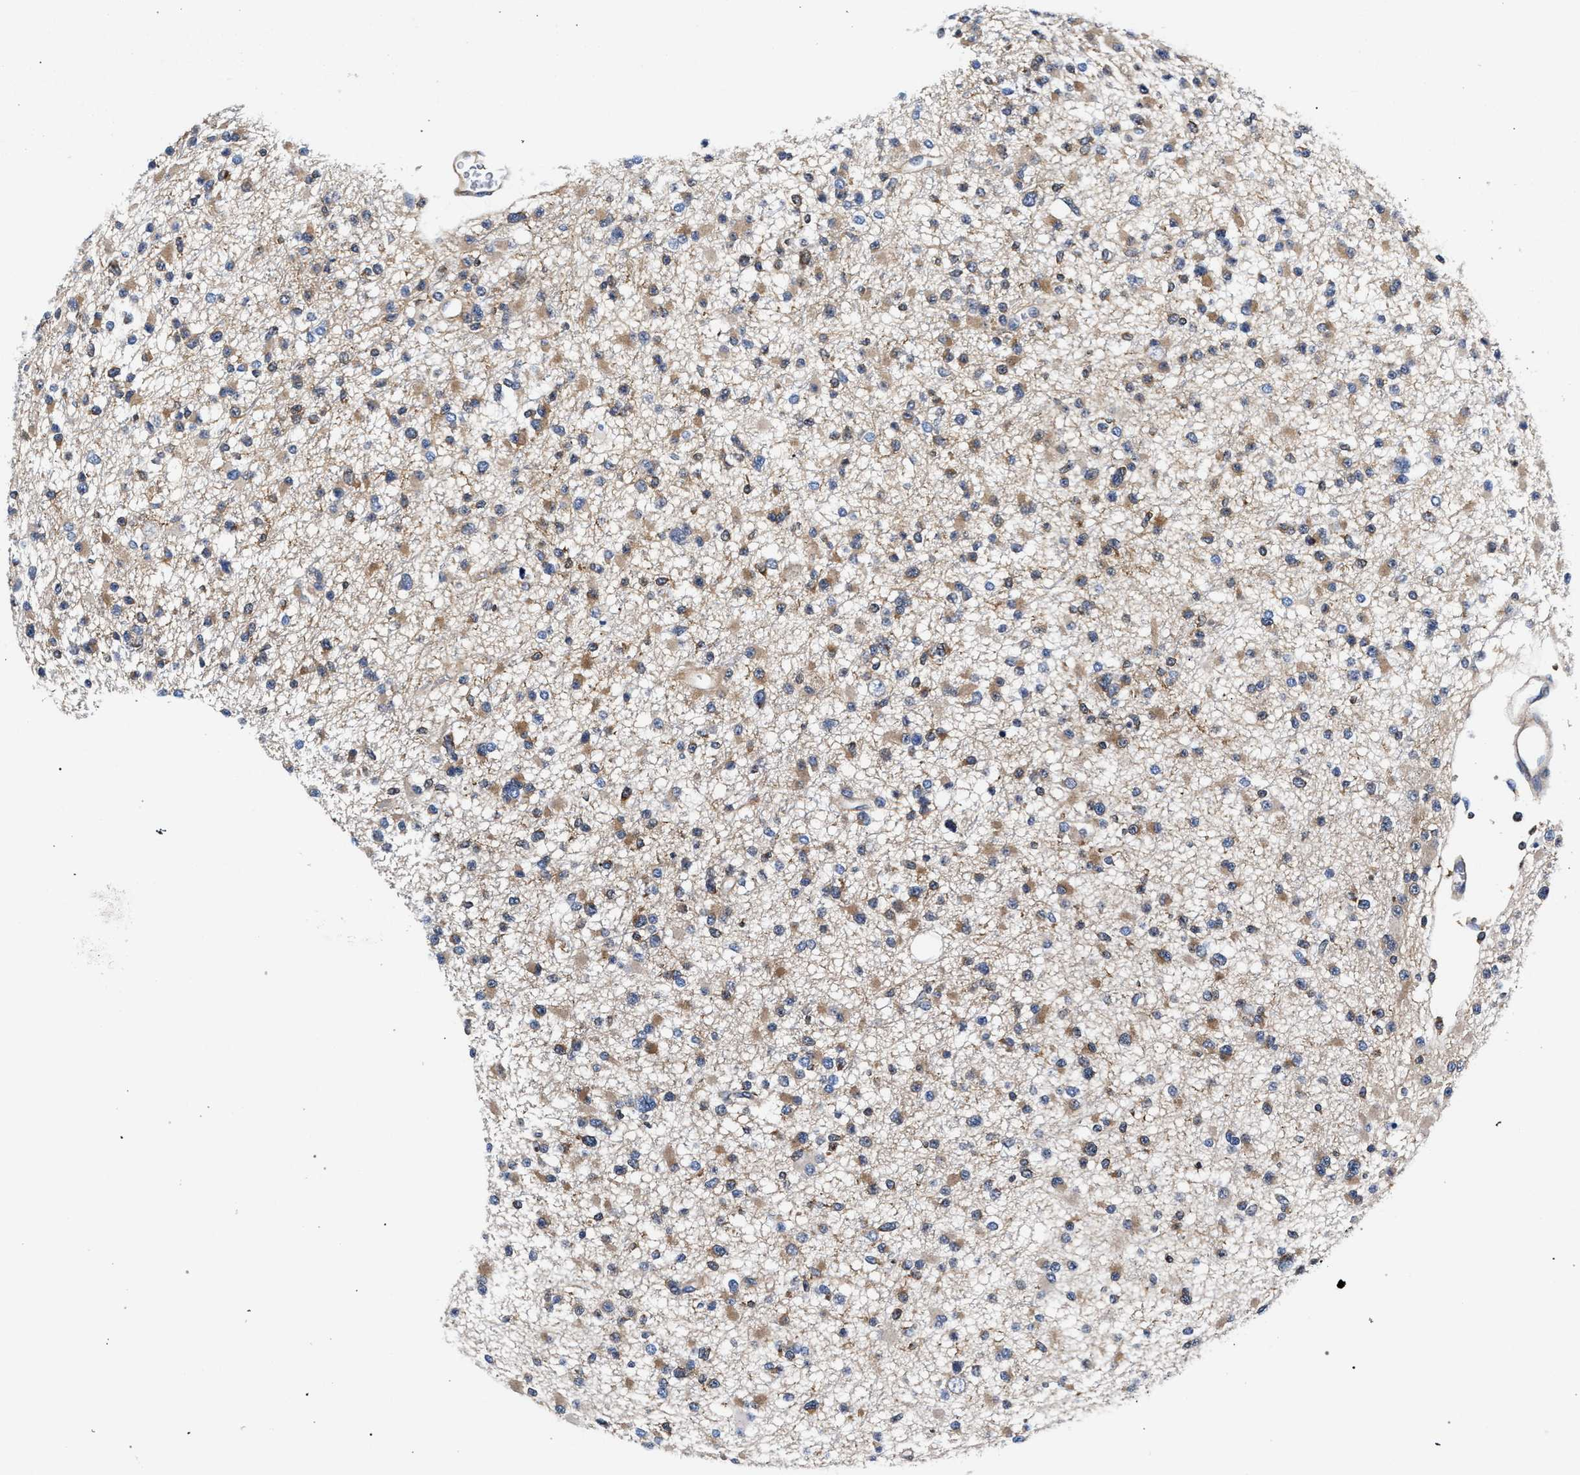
{"staining": {"intensity": "weak", "quantity": ">75%", "location": "cytoplasmic/membranous"}, "tissue": "glioma", "cell_type": "Tumor cells", "image_type": "cancer", "snomed": [{"axis": "morphology", "description": "Glioma, malignant, Low grade"}, {"axis": "topography", "description": "Brain"}], "caption": "Brown immunohistochemical staining in human malignant low-grade glioma demonstrates weak cytoplasmic/membranous expression in about >75% of tumor cells.", "gene": "LASP1", "patient": {"sex": "female", "age": 22}}